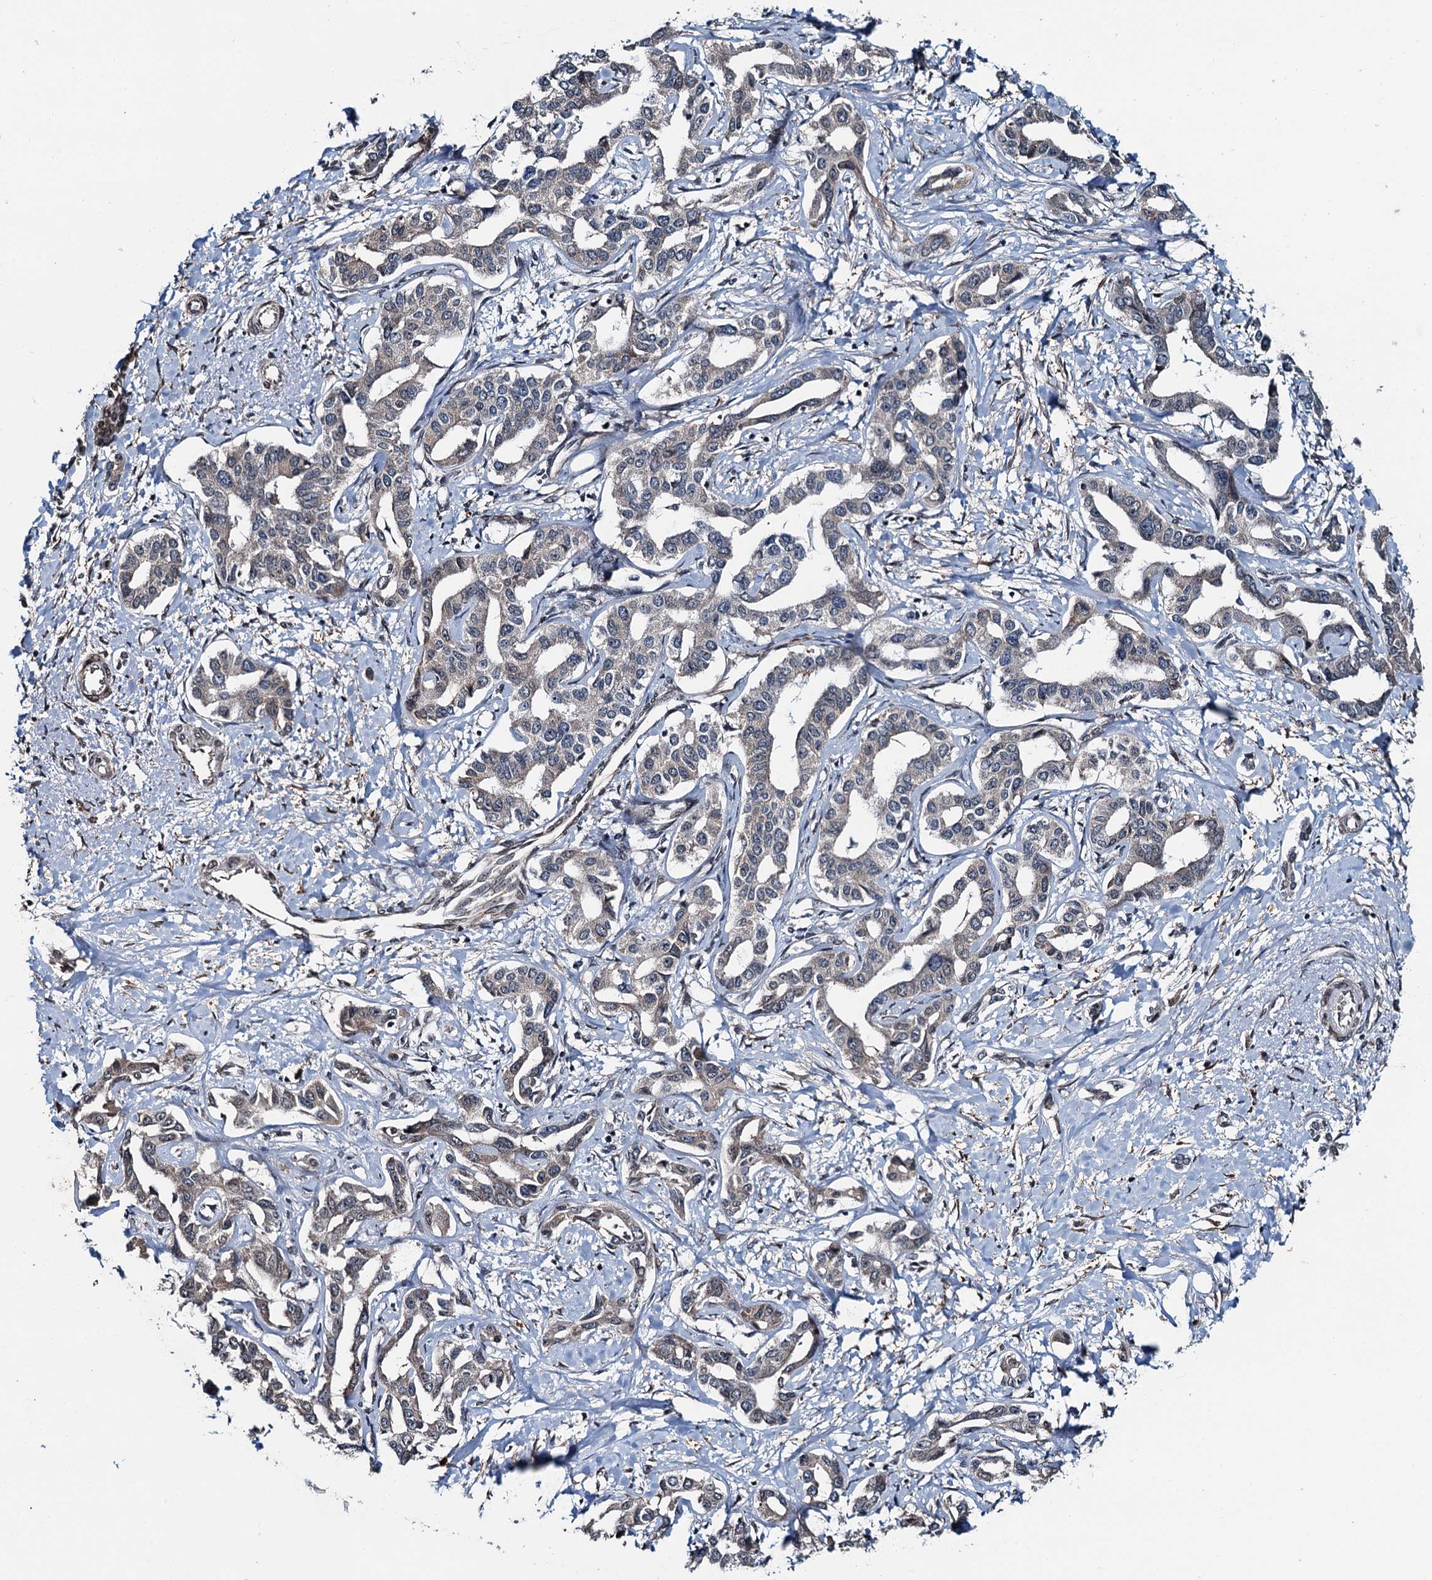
{"staining": {"intensity": "negative", "quantity": "none", "location": "none"}, "tissue": "liver cancer", "cell_type": "Tumor cells", "image_type": "cancer", "snomed": [{"axis": "morphology", "description": "Cholangiocarcinoma"}, {"axis": "topography", "description": "Liver"}], "caption": "Image shows no protein staining in tumor cells of liver cancer (cholangiocarcinoma) tissue.", "gene": "WHAMM", "patient": {"sex": "male", "age": 59}}